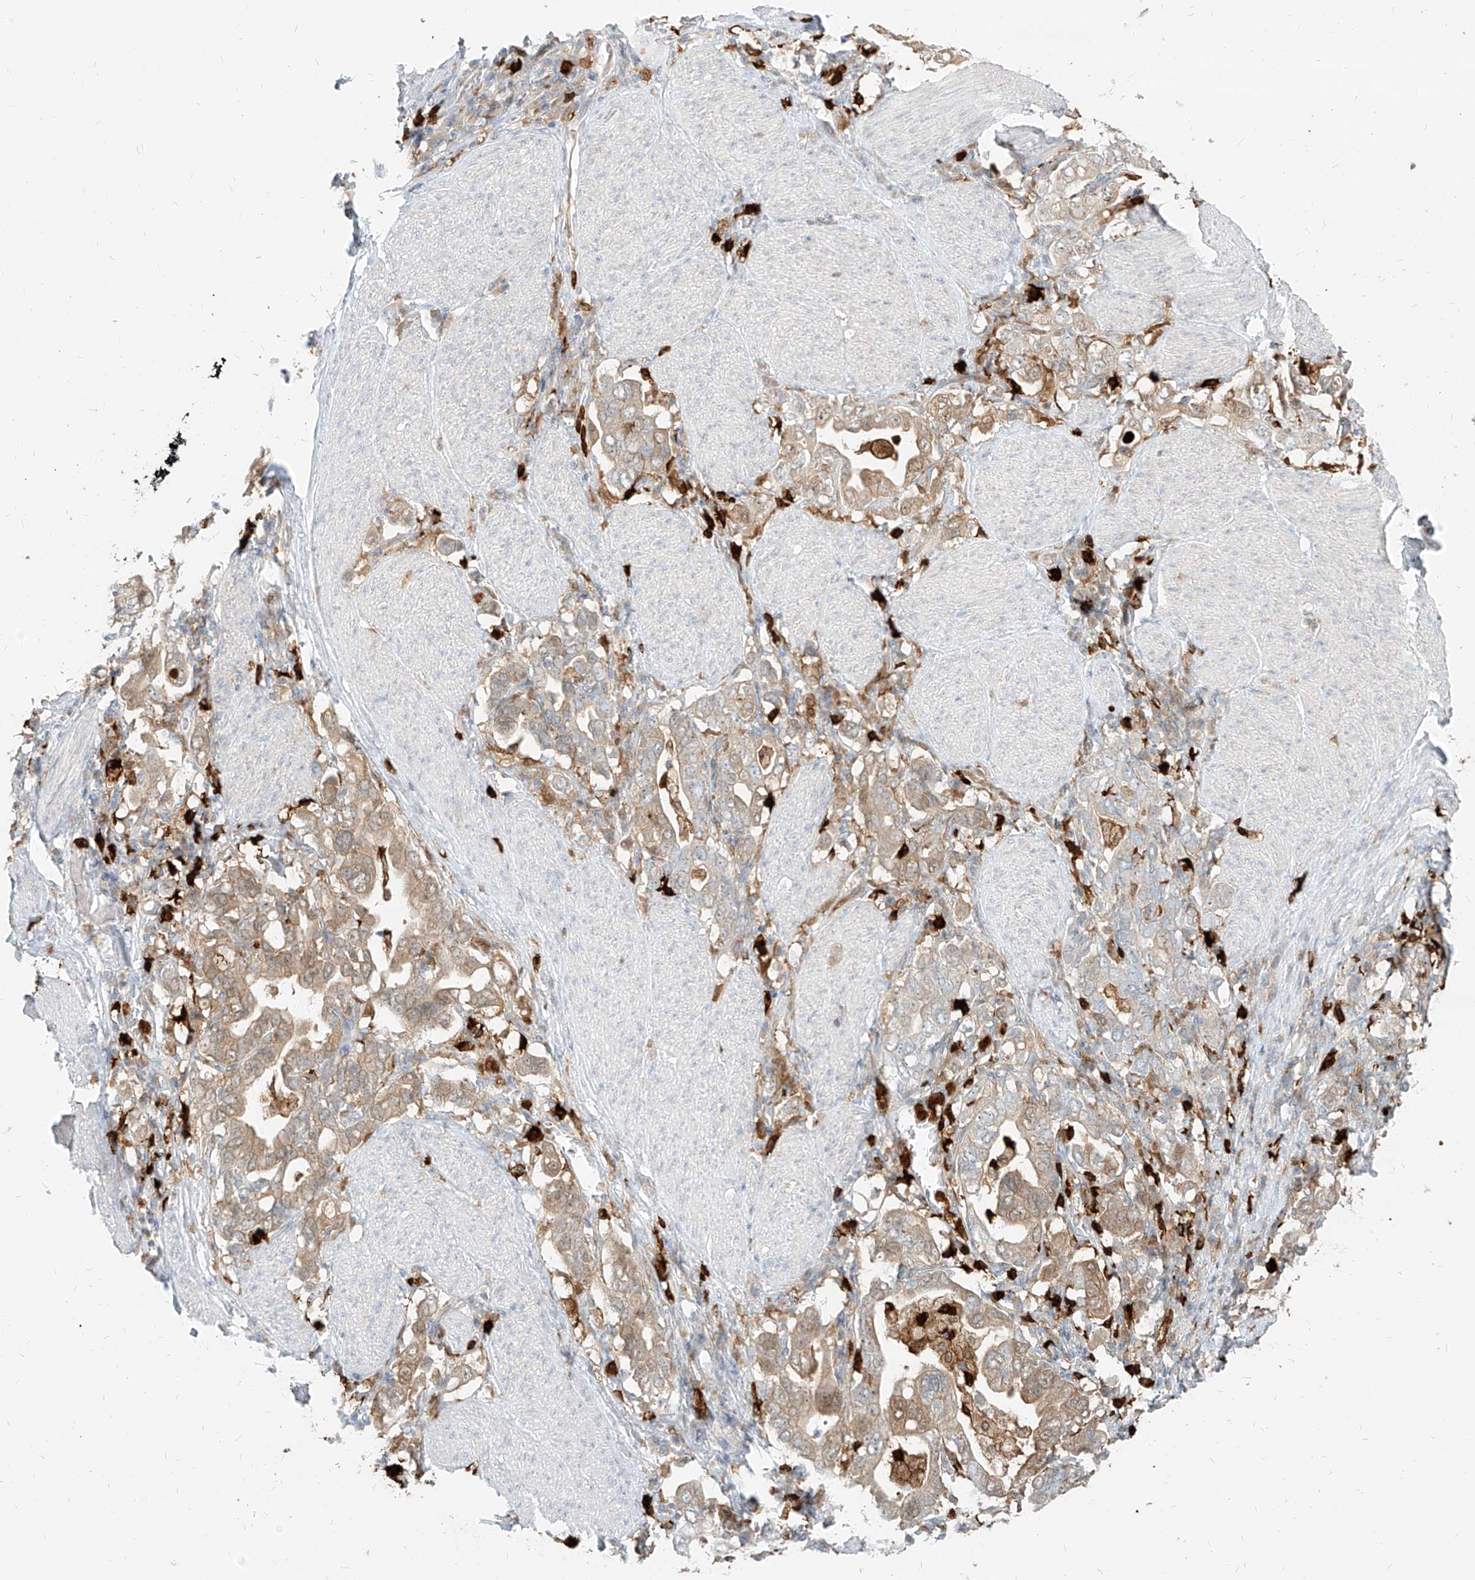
{"staining": {"intensity": "weak", "quantity": ">75%", "location": "cytoplasmic/membranous"}, "tissue": "stomach cancer", "cell_type": "Tumor cells", "image_type": "cancer", "snomed": [{"axis": "morphology", "description": "Adenocarcinoma, NOS"}, {"axis": "topography", "description": "Stomach, upper"}], "caption": "Tumor cells display weak cytoplasmic/membranous expression in approximately >75% of cells in stomach cancer.", "gene": "PGD", "patient": {"sex": "male", "age": 62}}